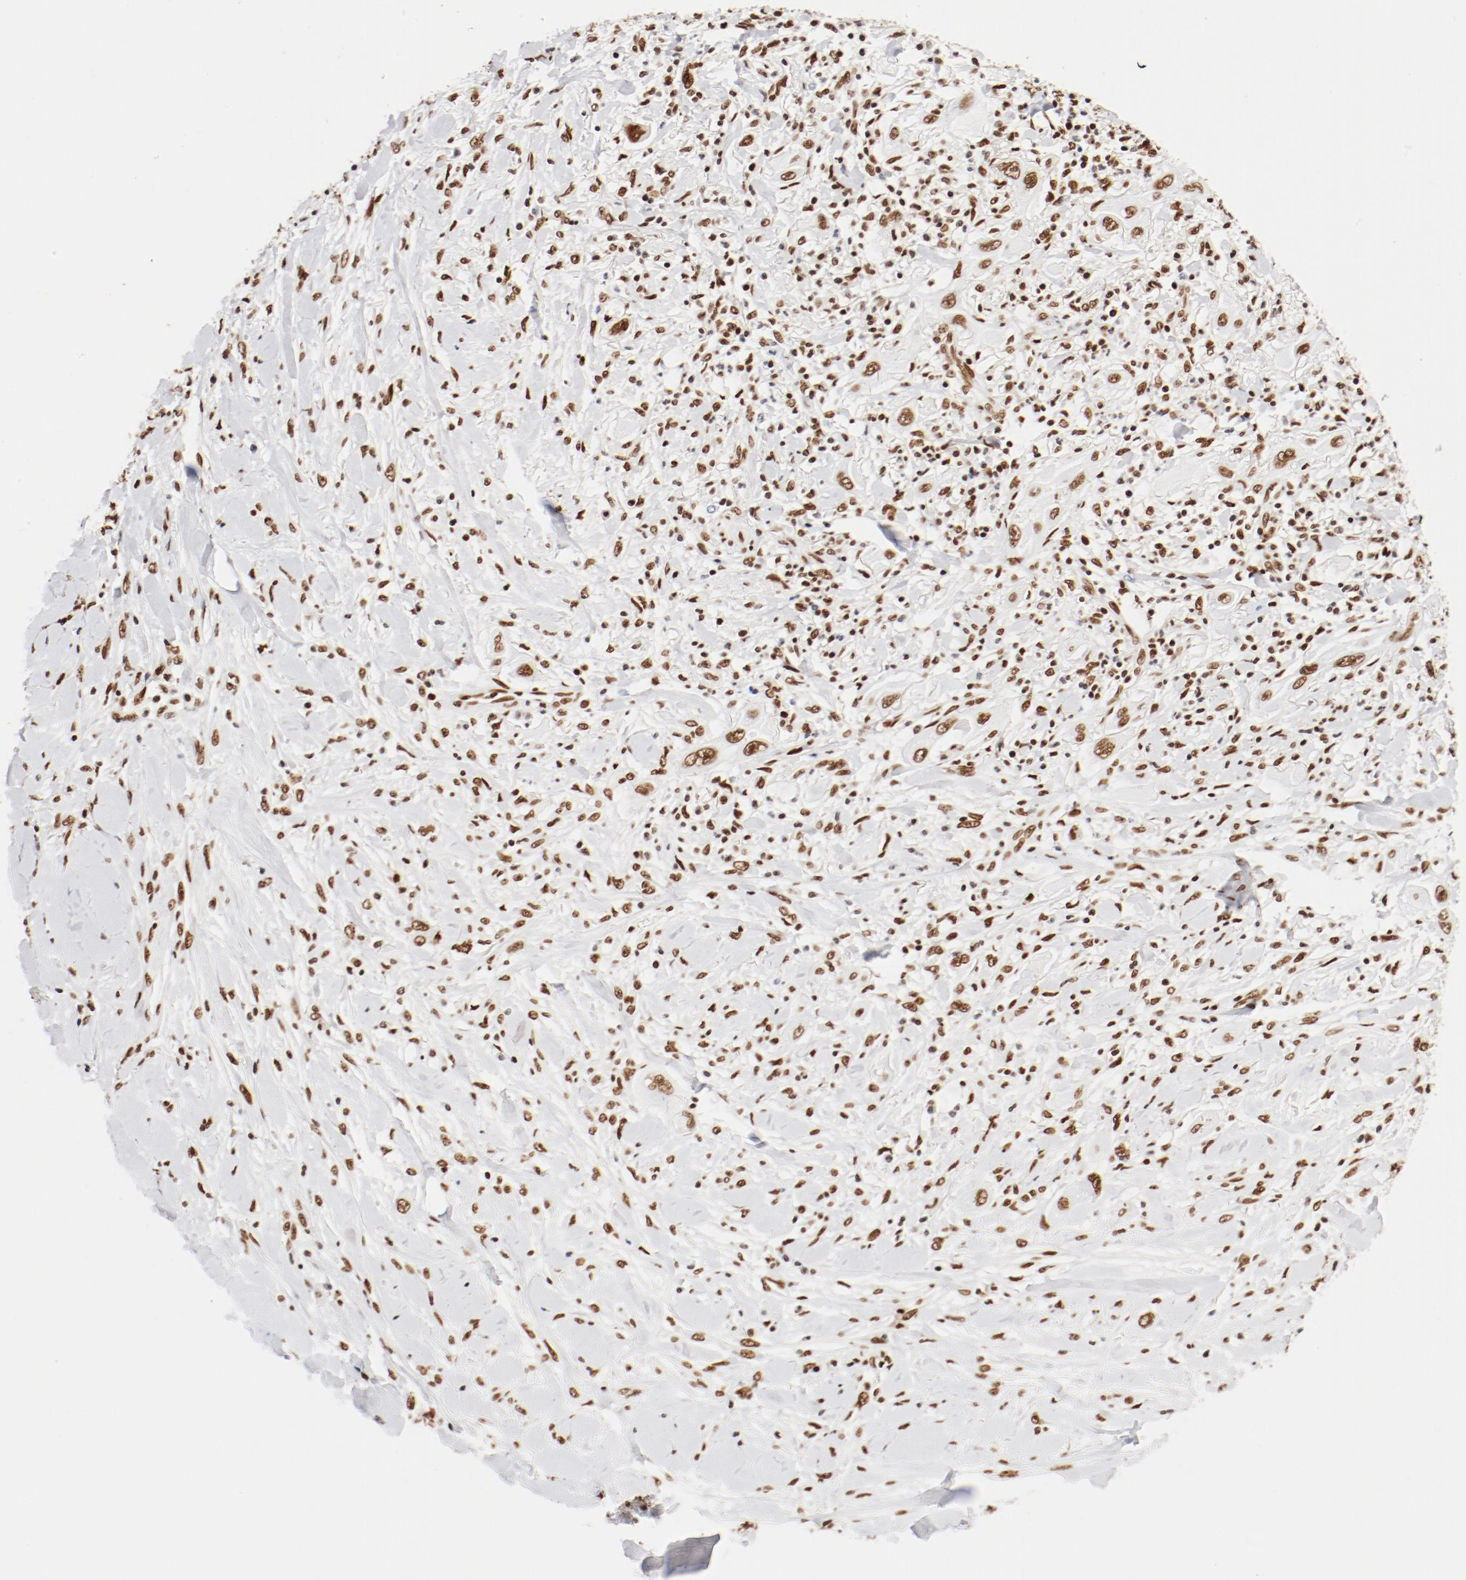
{"staining": {"intensity": "moderate", "quantity": ">75%", "location": "nuclear"}, "tissue": "lung cancer", "cell_type": "Tumor cells", "image_type": "cancer", "snomed": [{"axis": "morphology", "description": "Squamous cell carcinoma, NOS"}, {"axis": "topography", "description": "Lung"}], "caption": "Lung squamous cell carcinoma tissue exhibits moderate nuclear positivity in about >75% of tumor cells, visualized by immunohistochemistry.", "gene": "CTBP1", "patient": {"sex": "female", "age": 47}}